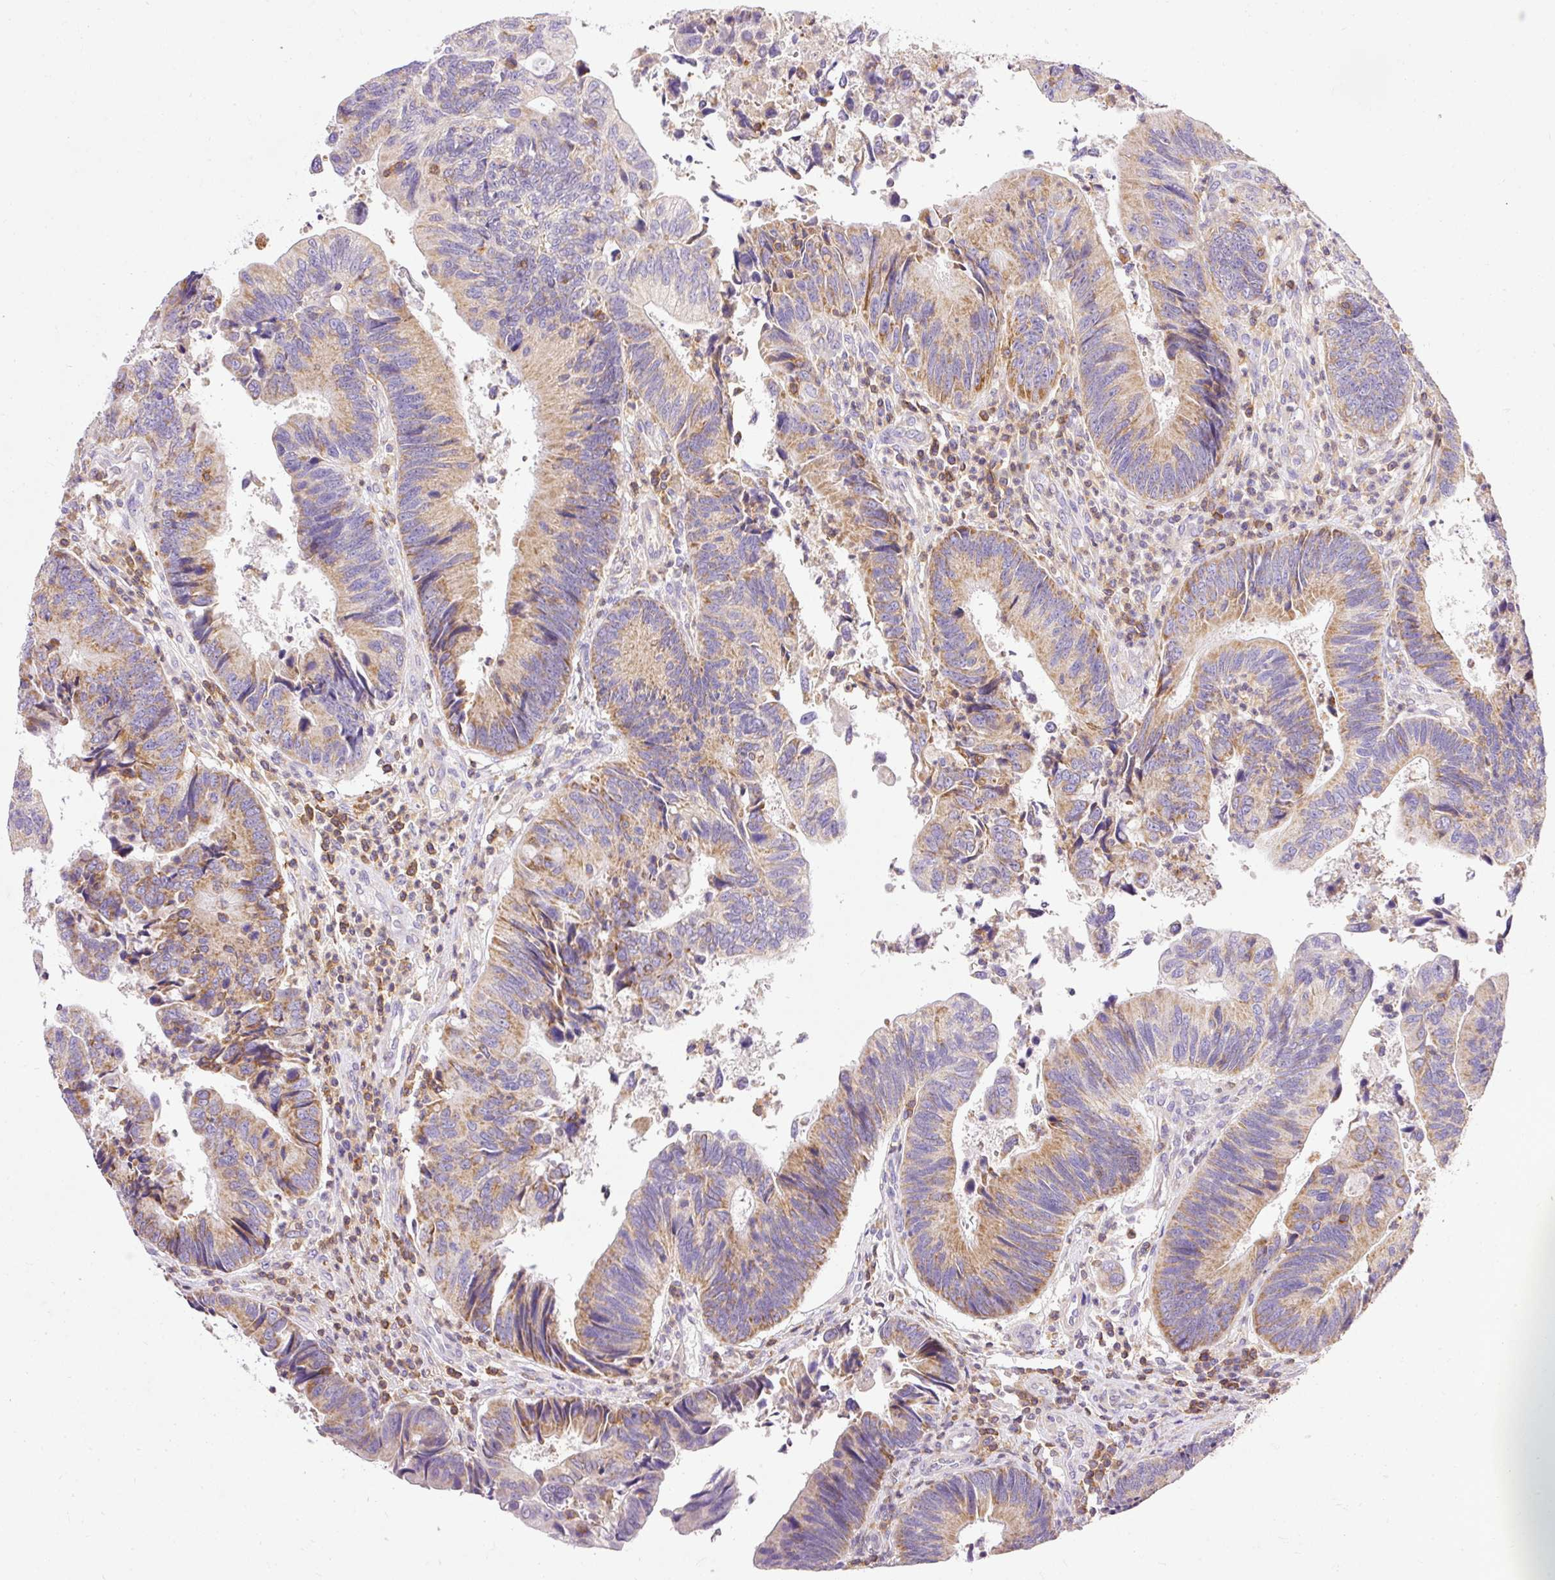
{"staining": {"intensity": "moderate", "quantity": ">75%", "location": "cytoplasmic/membranous"}, "tissue": "colorectal cancer", "cell_type": "Tumor cells", "image_type": "cancer", "snomed": [{"axis": "morphology", "description": "Adenocarcinoma, NOS"}, {"axis": "topography", "description": "Colon"}], "caption": "This micrograph reveals immunohistochemistry (IHC) staining of human colorectal cancer (adenocarcinoma), with medium moderate cytoplasmic/membranous expression in approximately >75% of tumor cells.", "gene": "IMMT", "patient": {"sex": "female", "age": 67}}